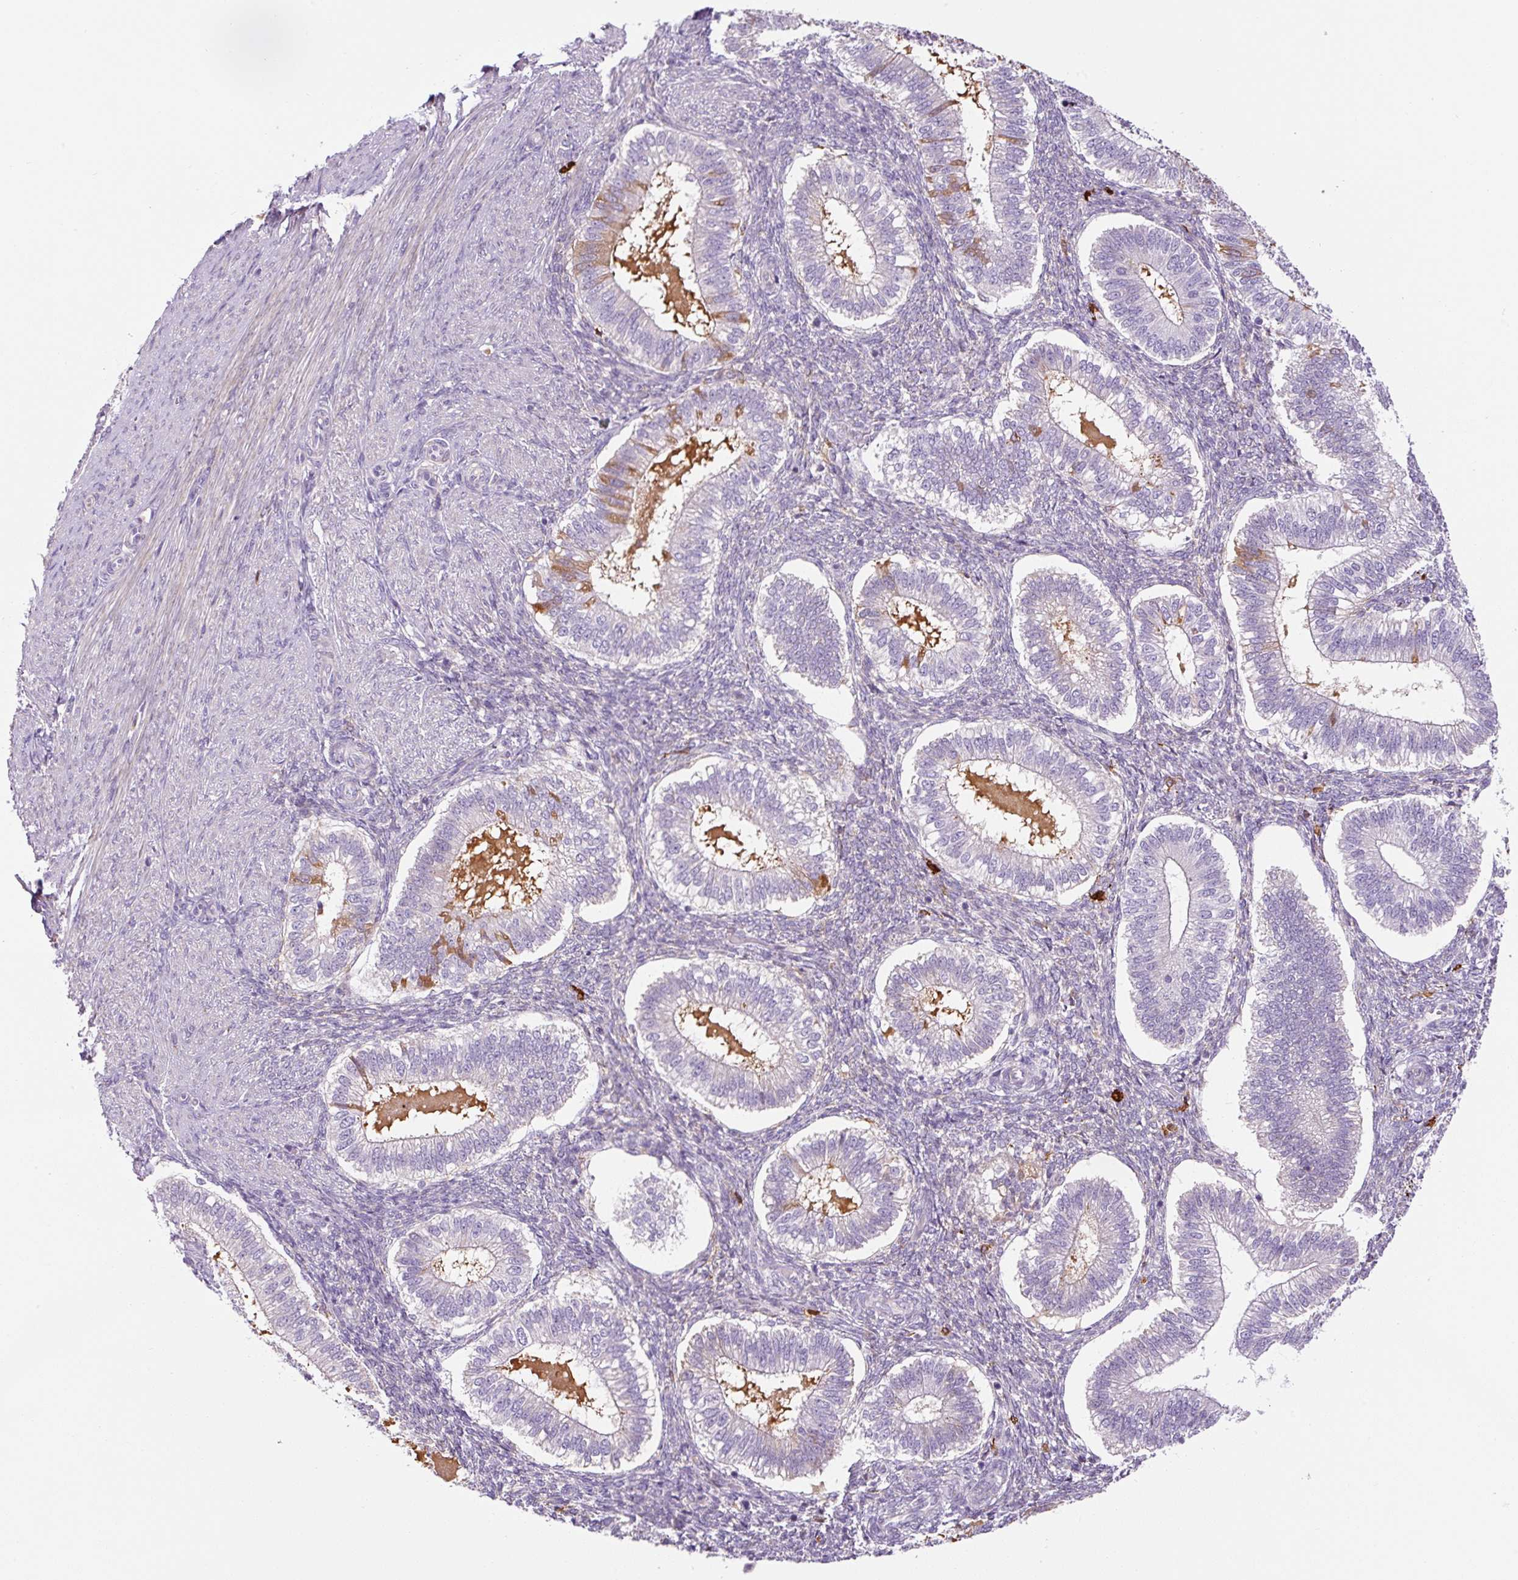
{"staining": {"intensity": "negative", "quantity": "none", "location": "none"}, "tissue": "endometrium", "cell_type": "Cells in endometrial stroma", "image_type": "normal", "snomed": [{"axis": "morphology", "description": "Normal tissue, NOS"}, {"axis": "topography", "description": "Endometrium"}], "caption": "Immunohistochemical staining of unremarkable human endometrium shows no significant positivity in cells in endometrial stroma.", "gene": "FUT10", "patient": {"sex": "female", "age": 25}}